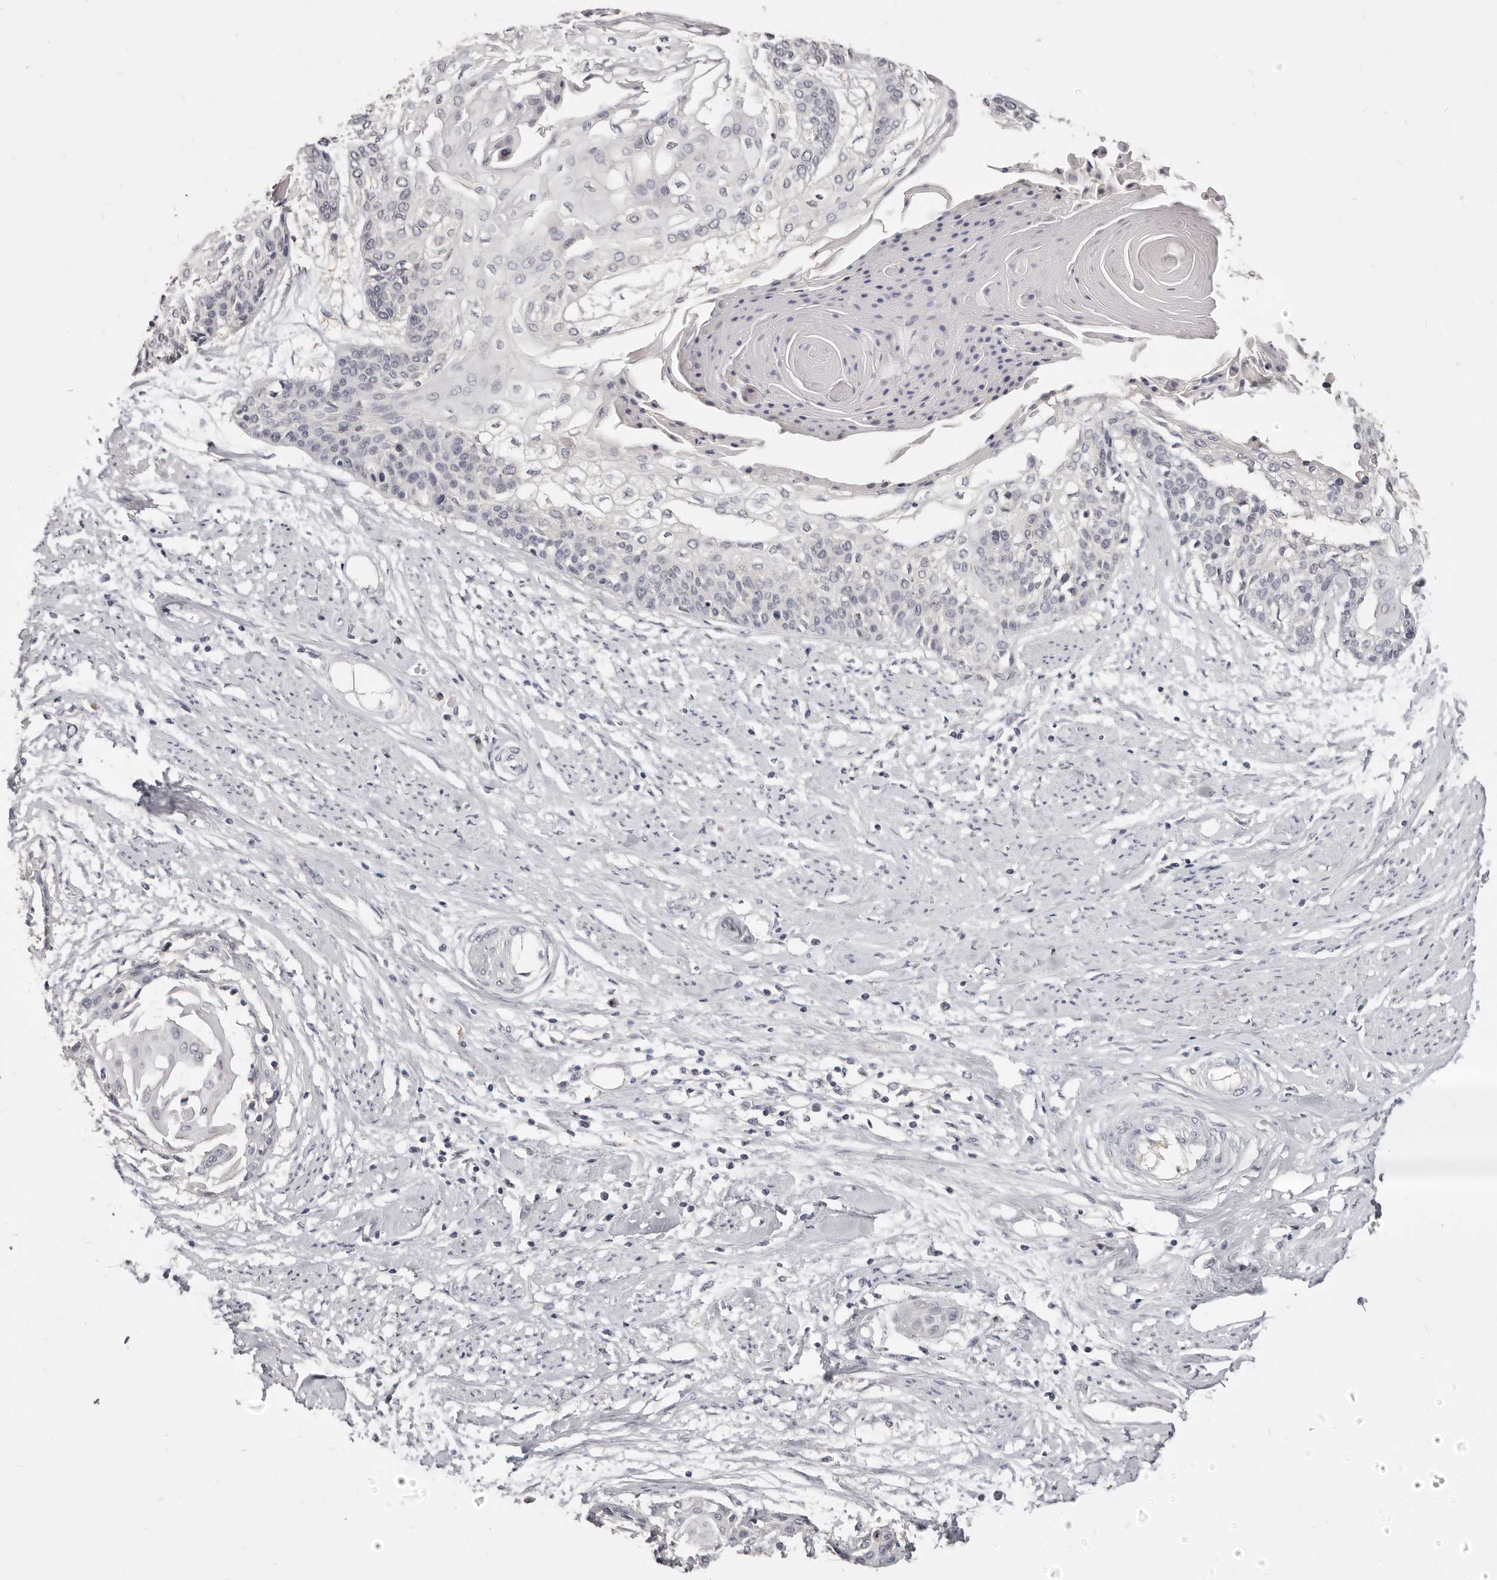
{"staining": {"intensity": "negative", "quantity": "none", "location": "none"}, "tissue": "cervical cancer", "cell_type": "Tumor cells", "image_type": "cancer", "snomed": [{"axis": "morphology", "description": "Squamous cell carcinoma, NOS"}, {"axis": "topography", "description": "Cervix"}], "caption": "Cervical cancer stained for a protein using immunohistochemistry (IHC) demonstrates no staining tumor cells.", "gene": "TSPAN13", "patient": {"sex": "female", "age": 57}}